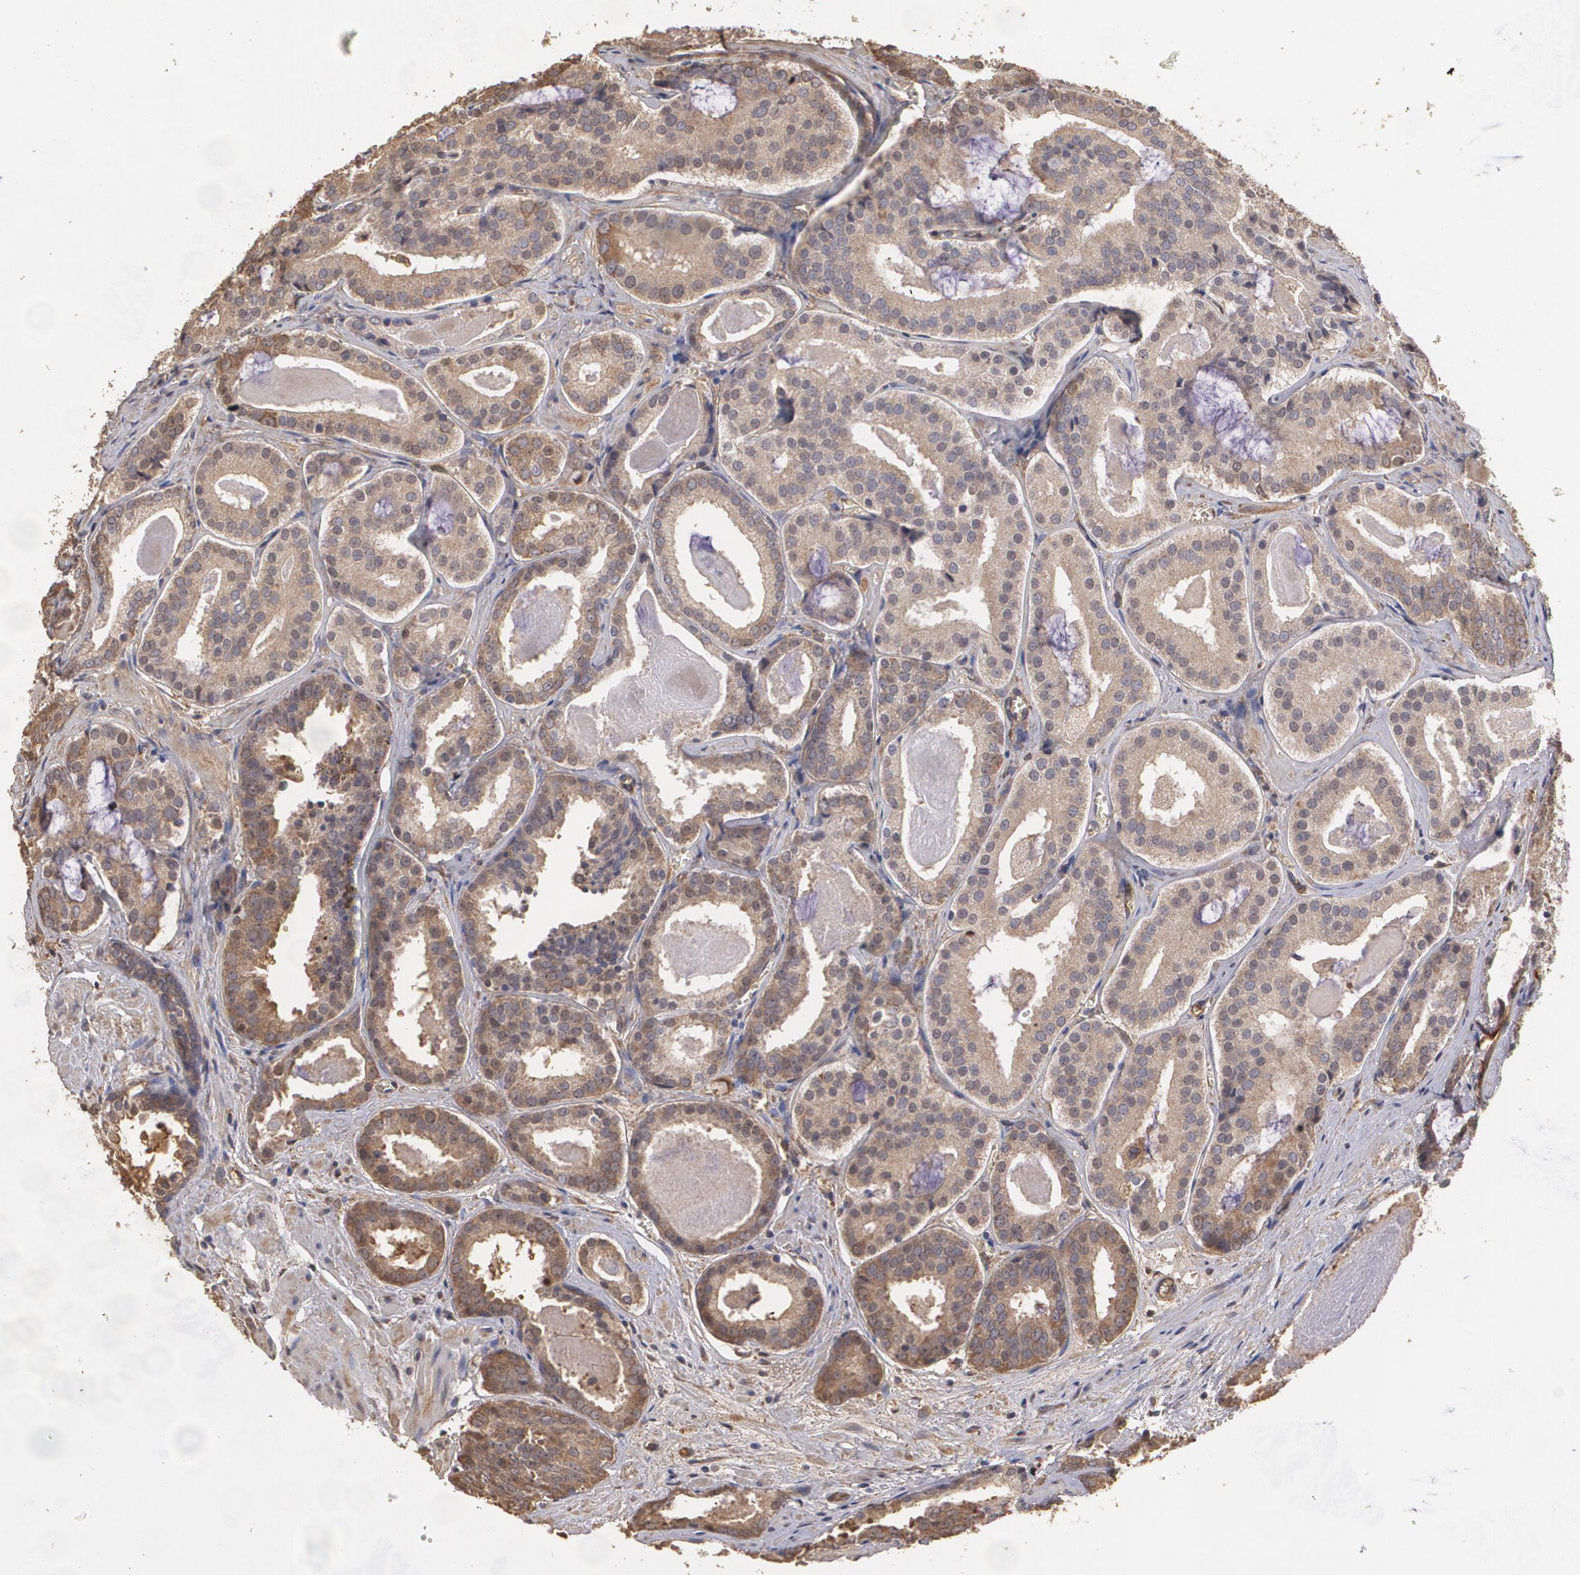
{"staining": {"intensity": "weak", "quantity": ">75%", "location": "cytoplasmic/membranous"}, "tissue": "prostate cancer", "cell_type": "Tumor cells", "image_type": "cancer", "snomed": [{"axis": "morphology", "description": "Adenocarcinoma, Medium grade"}, {"axis": "topography", "description": "Prostate"}], "caption": "Immunohistochemical staining of human prostate cancer reveals low levels of weak cytoplasmic/membranous staining in about >75% of tumor cells. (DAB IHC with brightfield microscopy, high magnification).", "gene": "PON1", "patient": {"sex": "male", "age": 64}}